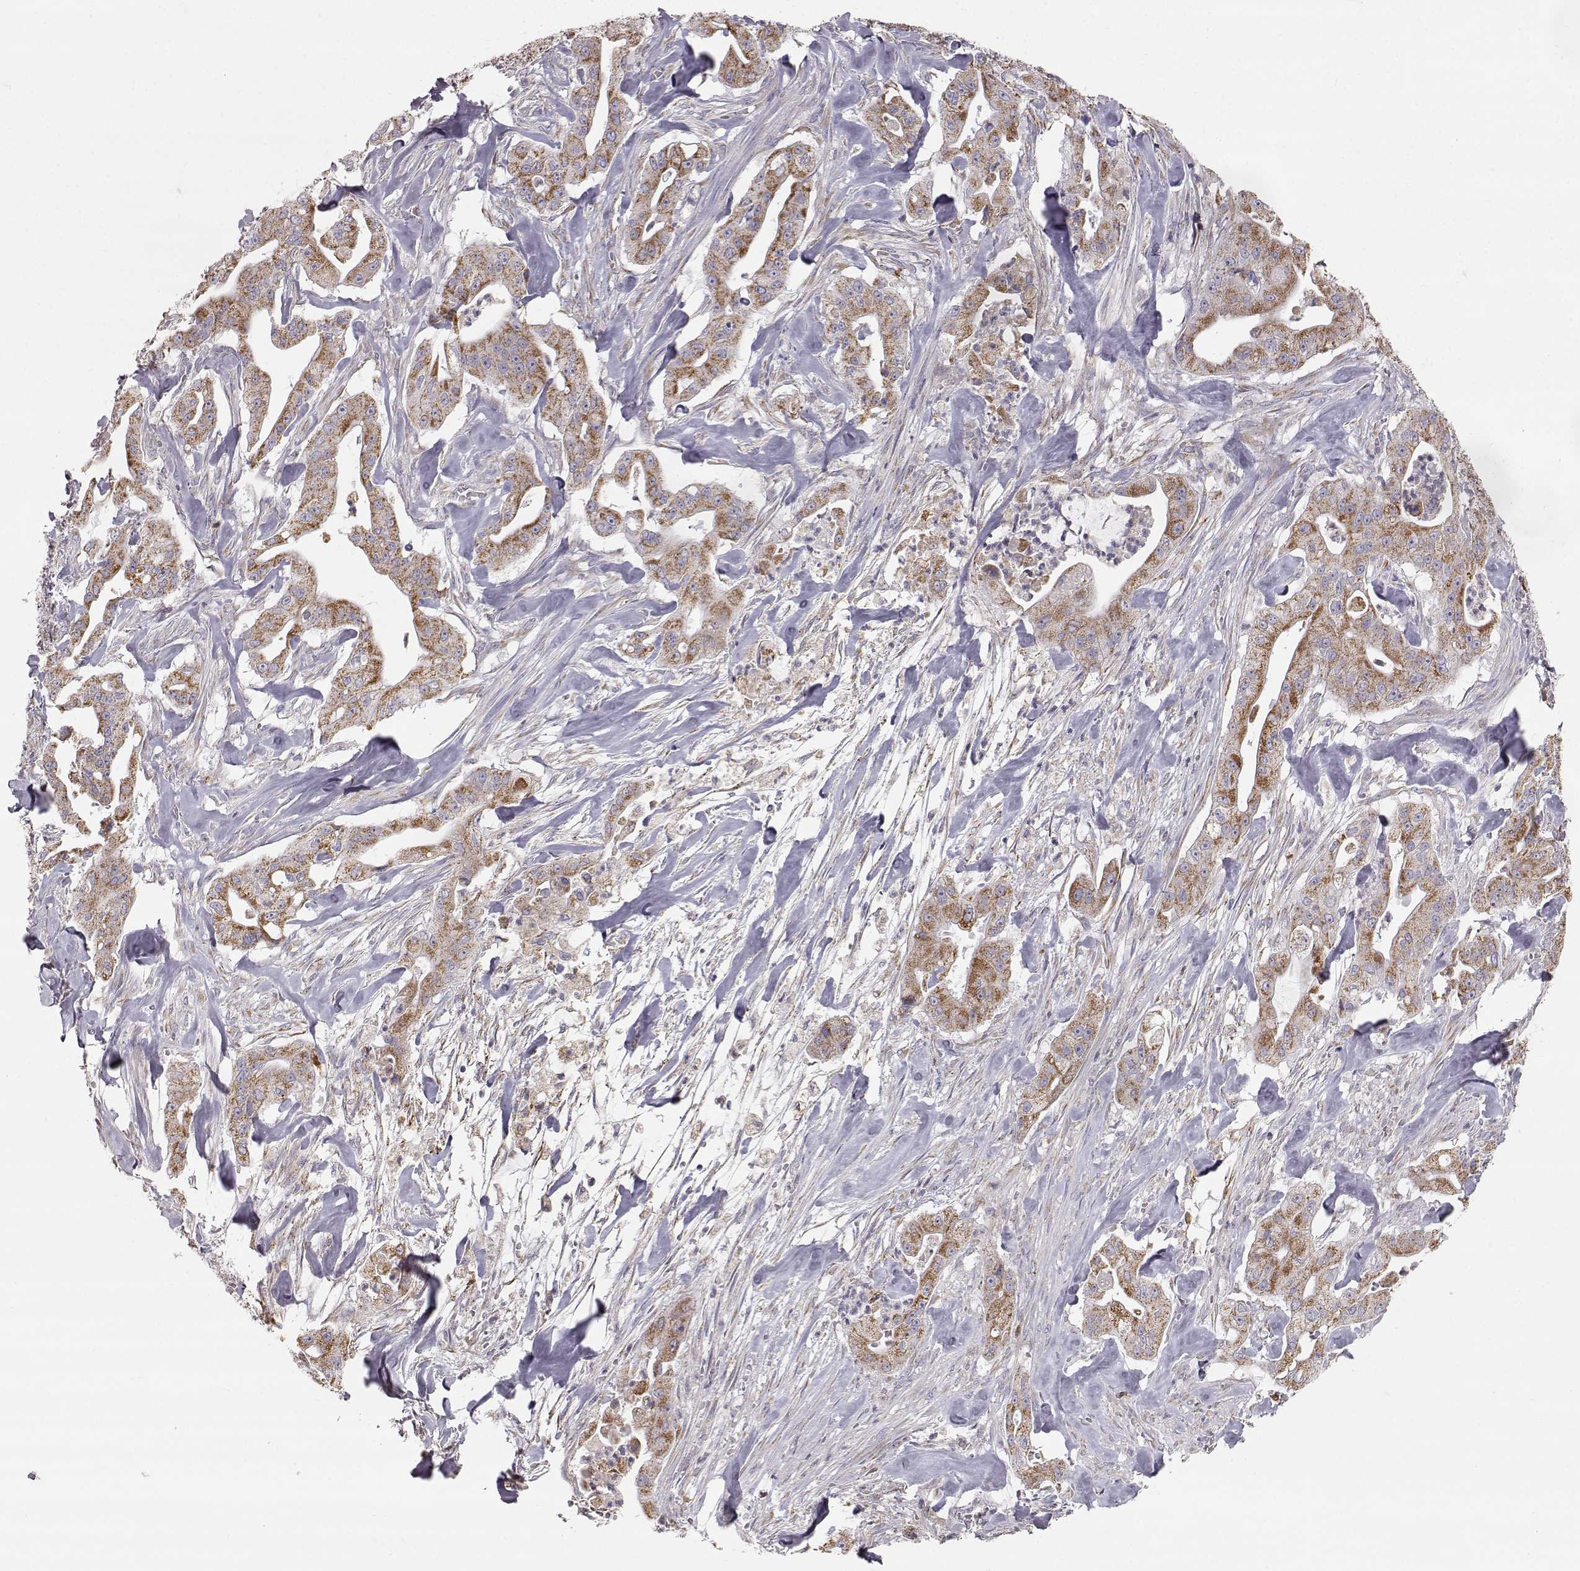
{"staining": {"intensity": "strong", "quantity": ">75%", "location": "cytoplasmic/membranous"}, "tissue": "pancreatic cancer", "cell_type": "Tumor cells", "image_type": "cancer", "snomed": [{"axis": "morphology", "description": "Normal tissue, NOS"}, {"axis": "morphology", "description": "Inflammation, NOS"}, {"axis": "morphology", "description": "Adenocarcinoma, NOS"}, {"axis": "topography", "description": "Pancreas"}], "caption": "Protein staining of pancreatic adenocarcinoma tissue demonstrates strong cytoplasmic/membranous positivity in about >75% of tumor cells.", "gene": "GRAP2", "patient": {"sex": "male", "age": 57}}